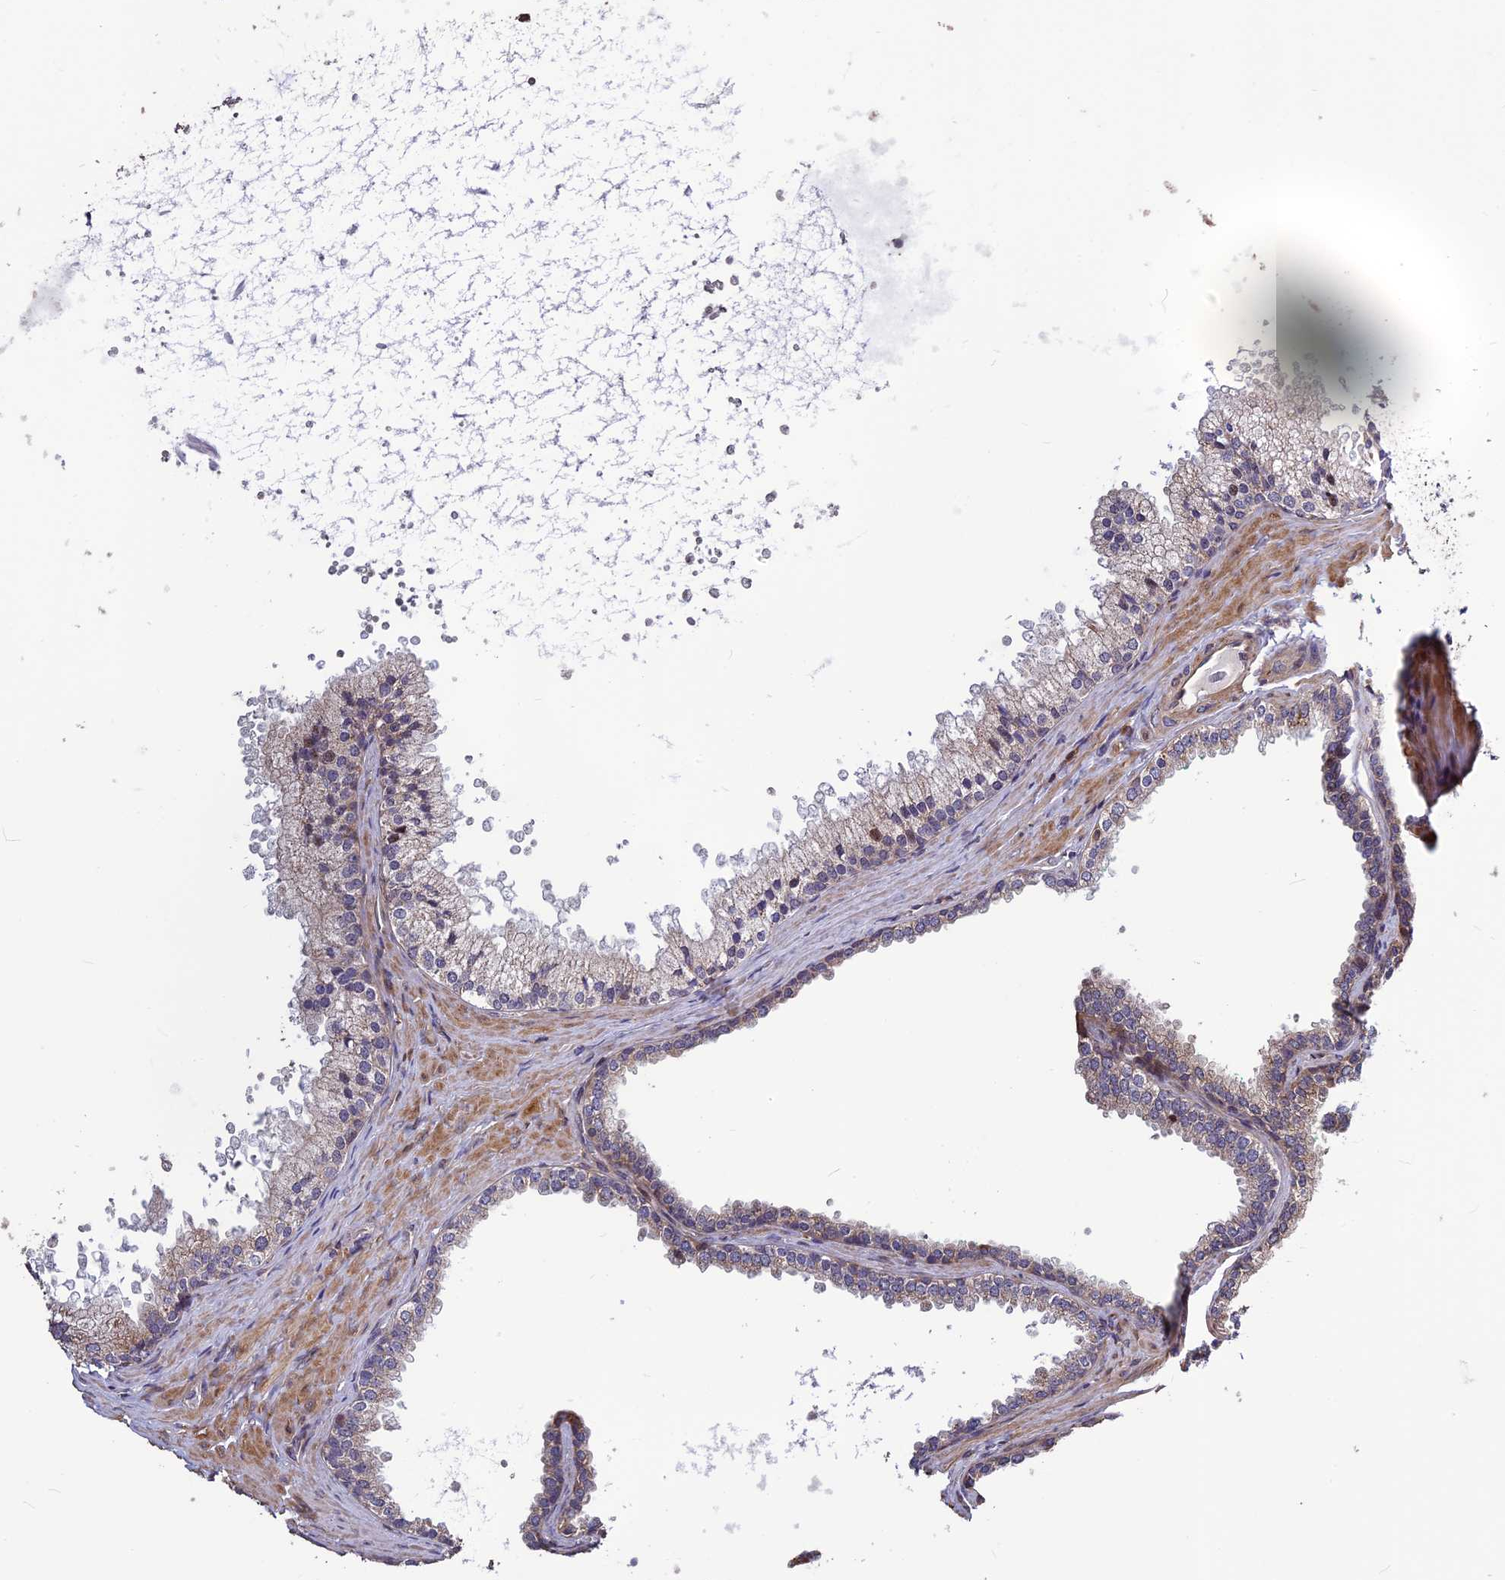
{"staining": {"intensity": "strong", "quantity": "<25%", "location": "cytoplasmic/membranous"}, "tissue": "prostate", "cell_type": "Glandular cells", "image_type": "normal", "snomed": [{"axis": "morphology", "description": "Normal tissue, NOS"}, {"axis": "topography", "description": "Prostate"}], "caption": "Immunohistochemical staining of benign human prostate displays <25% levels of strong cytoplasmic/membranous protein staining in about <25% of glandular cells.", "gene": "SPG21", "patient": {"sex": "male", "age": 60}}